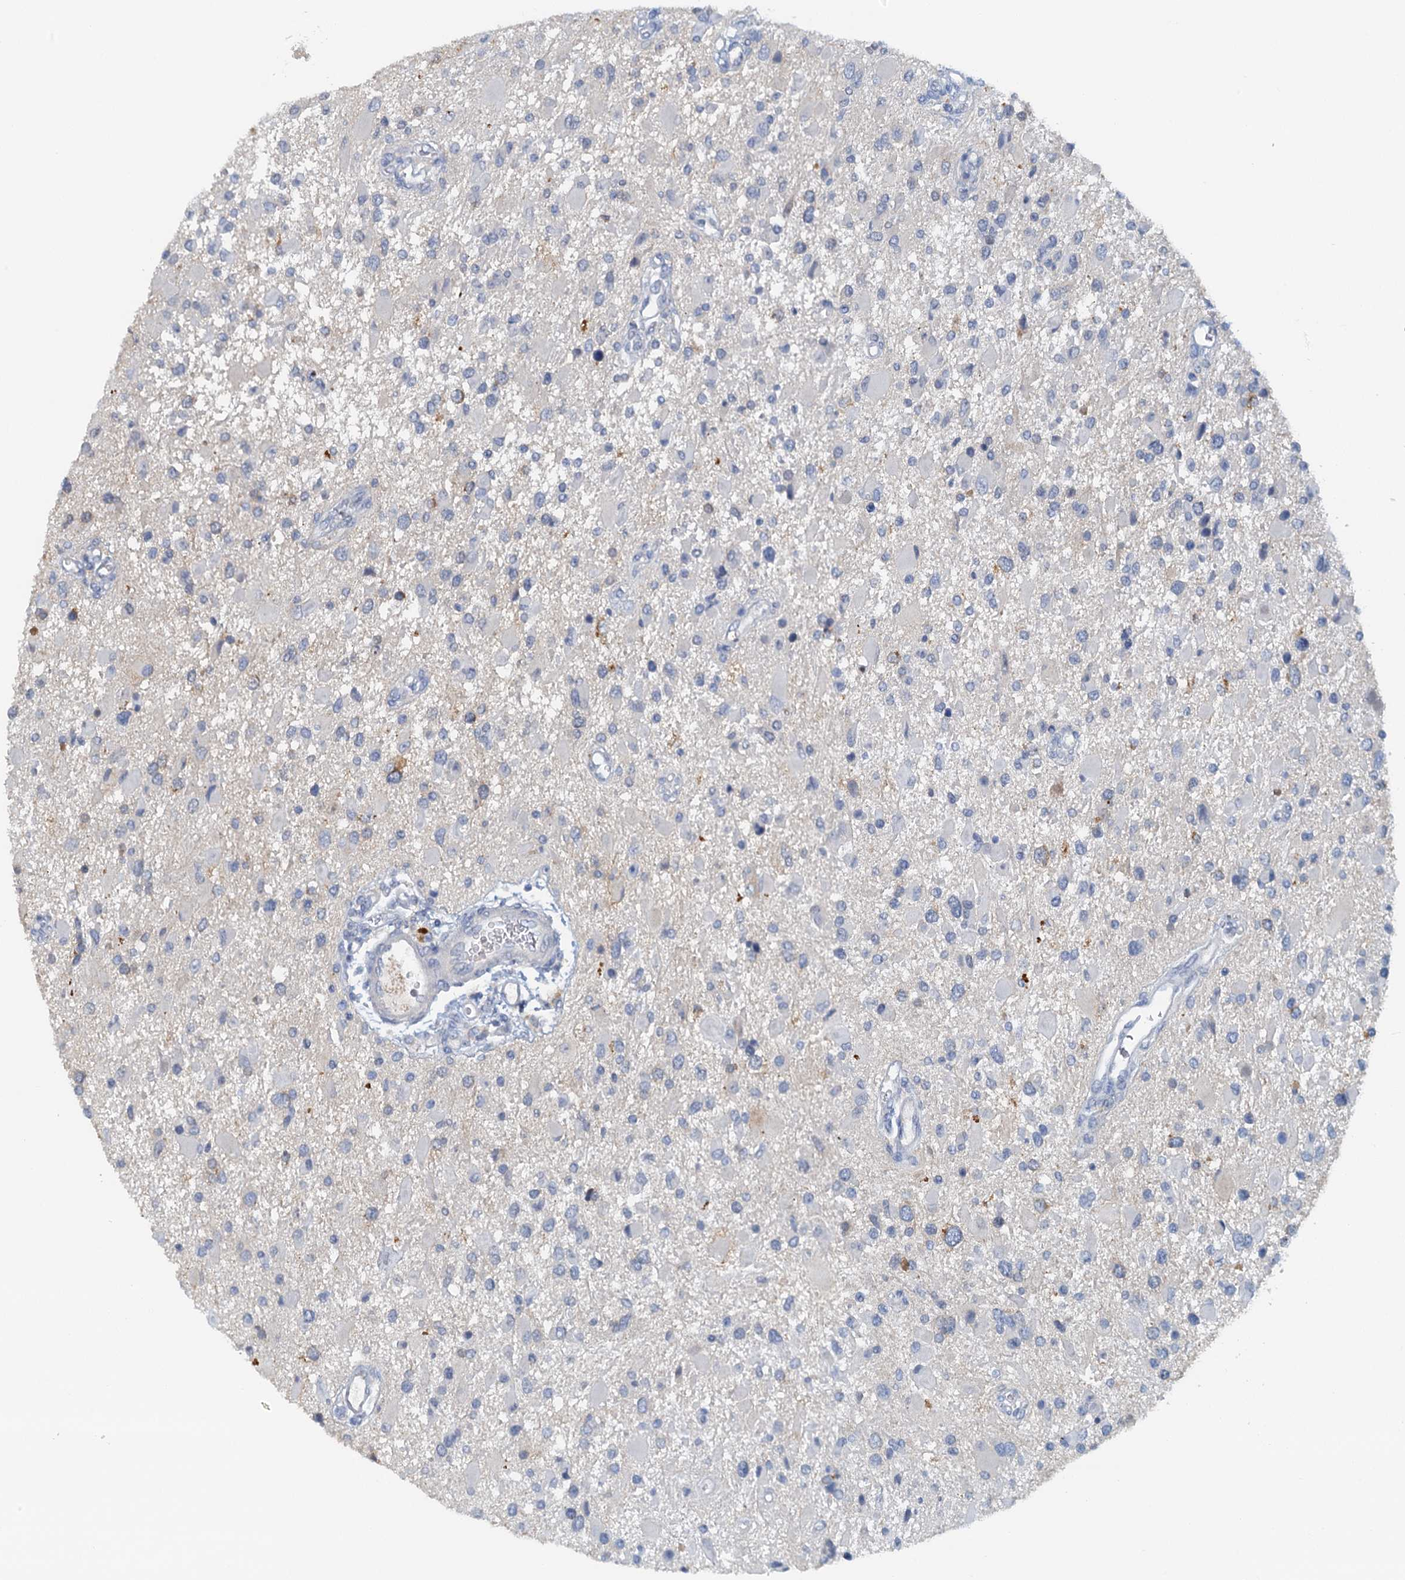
{"staining": {"intensity": "negative", "quantity": "none", "location": "none"}, "tissue": "glioma", "cell_type": "Tumor cells", "image_type": "cancer", "snomed": [{"axis": "morphology", "description": "Glioma, malignant, High grade"}, {"axis": "topography", "description": "Brain"}], "caption": "There is no significant staining in tumor cells of high-grade glioma (malignant). (Stains: DAB (3,3'-diaminobenzidine) immunohistochemistry (IHC) with hematoxylin counter stain, Microscopy: brightfield microscopy at high magnification).", "gene": "DTD1", "patient": {"sex": "male", "age": 53}}